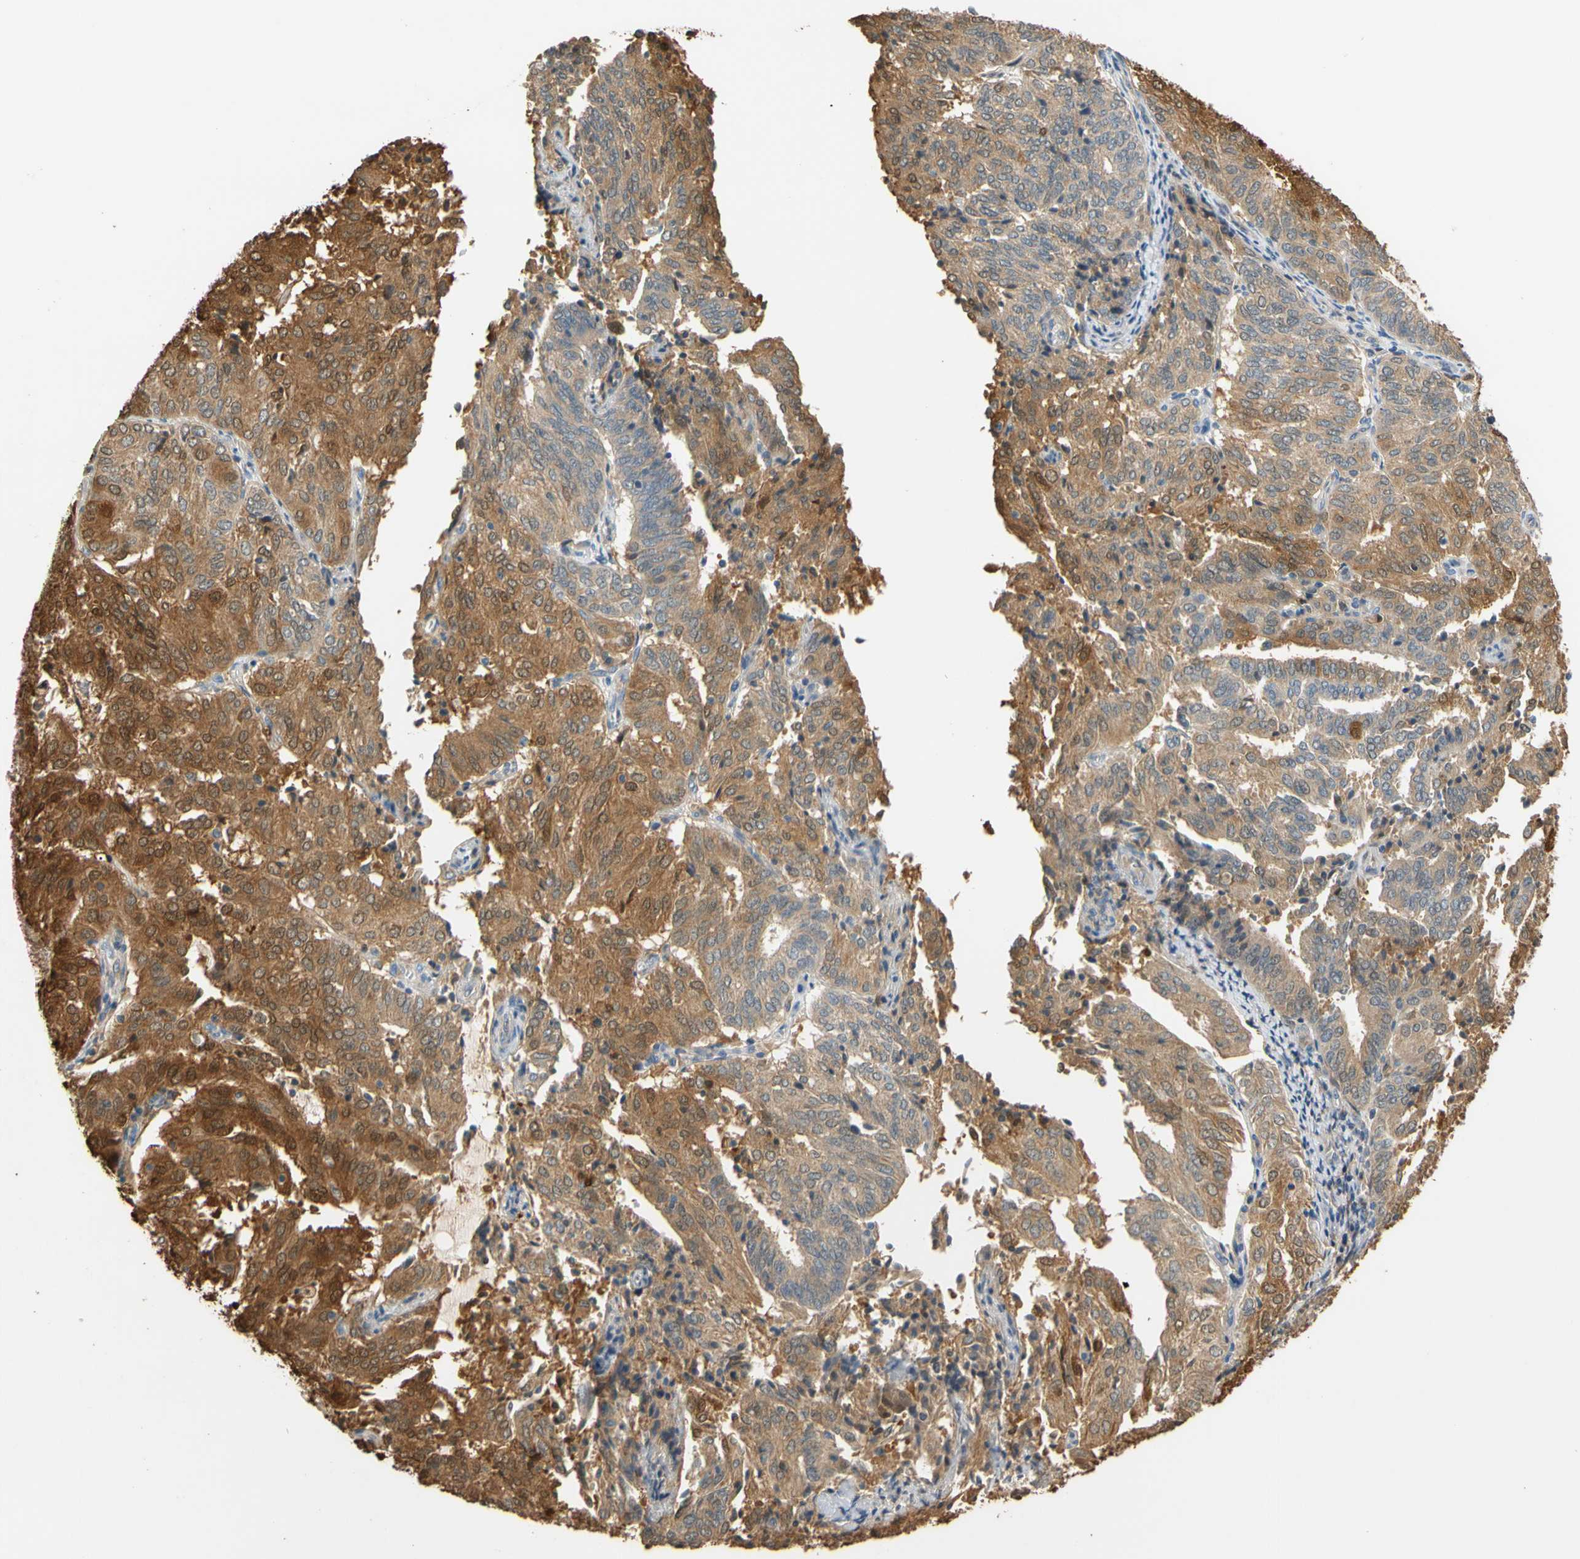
{"staining": {"intensity": "strong", "quantity": "25%-75%", "location": "cytoplasmic/membranous"}, "tissue": "endometrial cancer", "cell_type": "Tumor cells", "image_type": "cancer", "snomed": [{"axis": "morphology", "description": "Adenocarcinoma, NOS"}, {"axis": "topography", "description": "Uterus"}], "caption": "Endometrial cancer (adenocarcinoma) stained for a protein shows strong cytoplasmic/membranous positivity in tumor cells.", "gene": "GPSM2", "patient": {"sex": "female", "age": 60}}